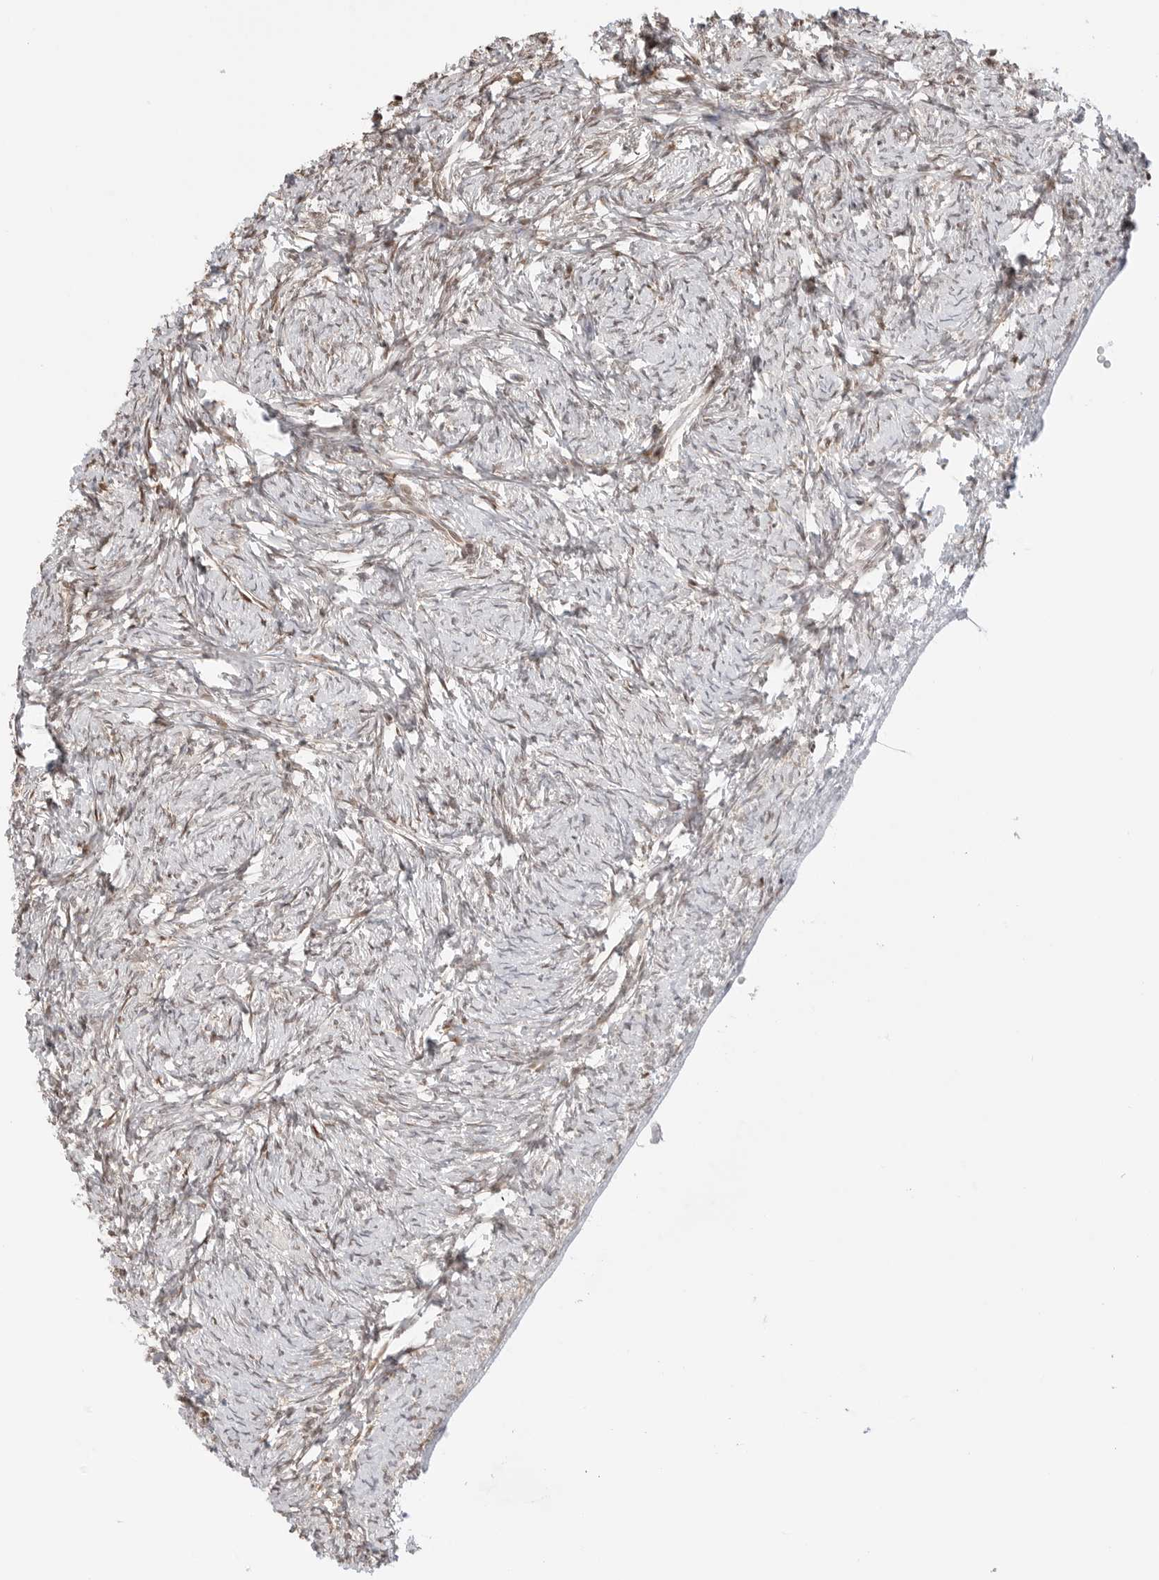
{"staining": {"intensity": "negative", "quantity": "none", "location": "none"}, "tissue": "ovary", "cell_type": "Ovarian stroma cells", "image_type": "normal", "snomed": [{"axis": "morphology", "description": "Normal tissue, NOS"}, {"axis": "topography", "description": "Ovary"}], "caption": "IHC histopathology image of benign human ovary stained for a protein (brown), which exhibits no expression in ovarian stroma cells.", "gene": "FKBP14", "patient": {"sex": "female", "age": 34}}